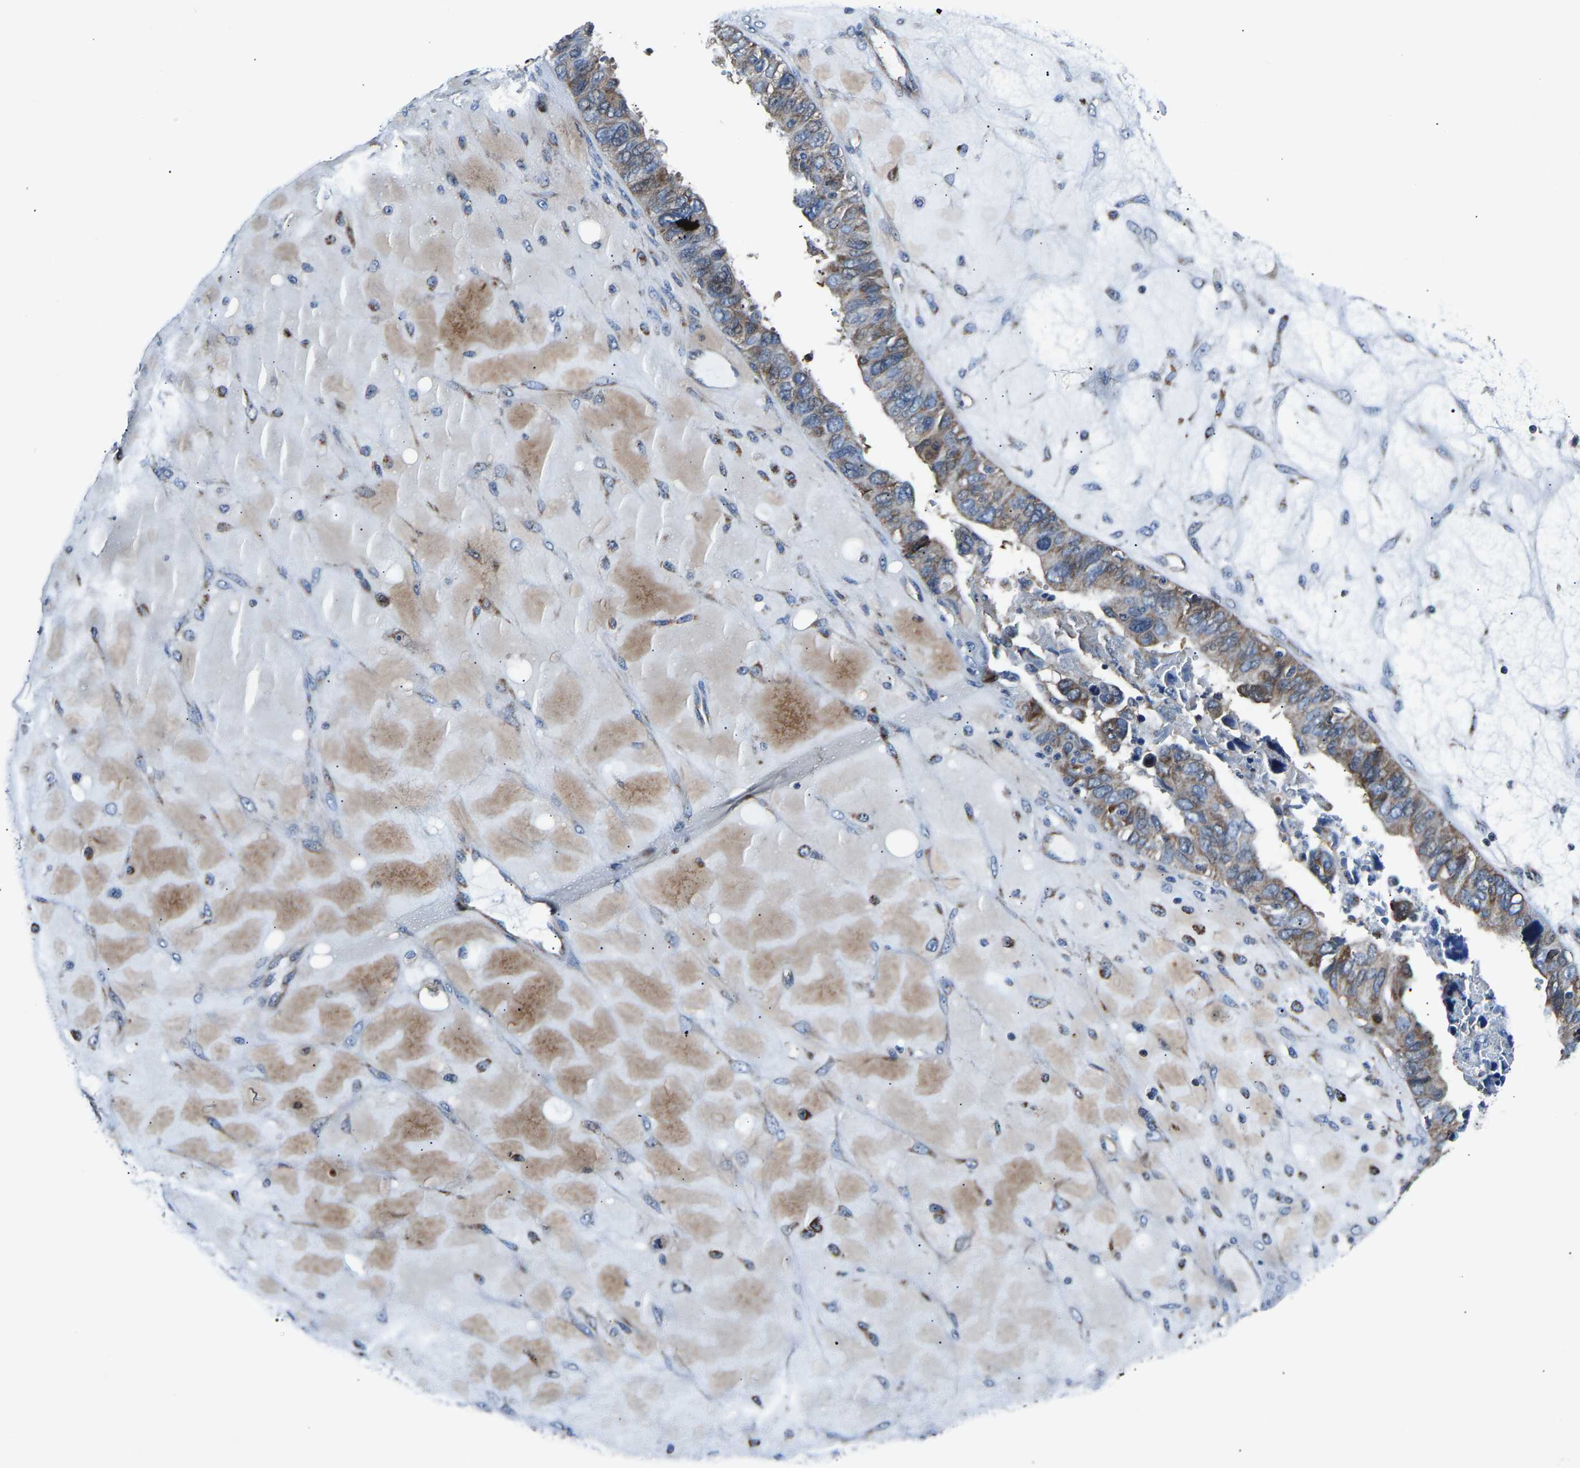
{"staining": {"intensity": "moderate", "quantity": ">75%", "location": "cytoplasmic/membranous"}, "tissue": "ovarian cancer", "cell_type": "Tumor cells", "image_type": "cancer", "snomed": [{"axis": "morphology", "description": "Cystadenocarcinoma, serous, NOS"}, {"axis": "topography", "description": "Ovary"}], "caption": "A histopathology image of human ovarian serous cystadenocarcinoma stained for a protein shows moderate cytoplasmic/membranous brown staining in tumor cells.", "gene": "GGCT", "patient": {"sex": "female", "age": 79}}